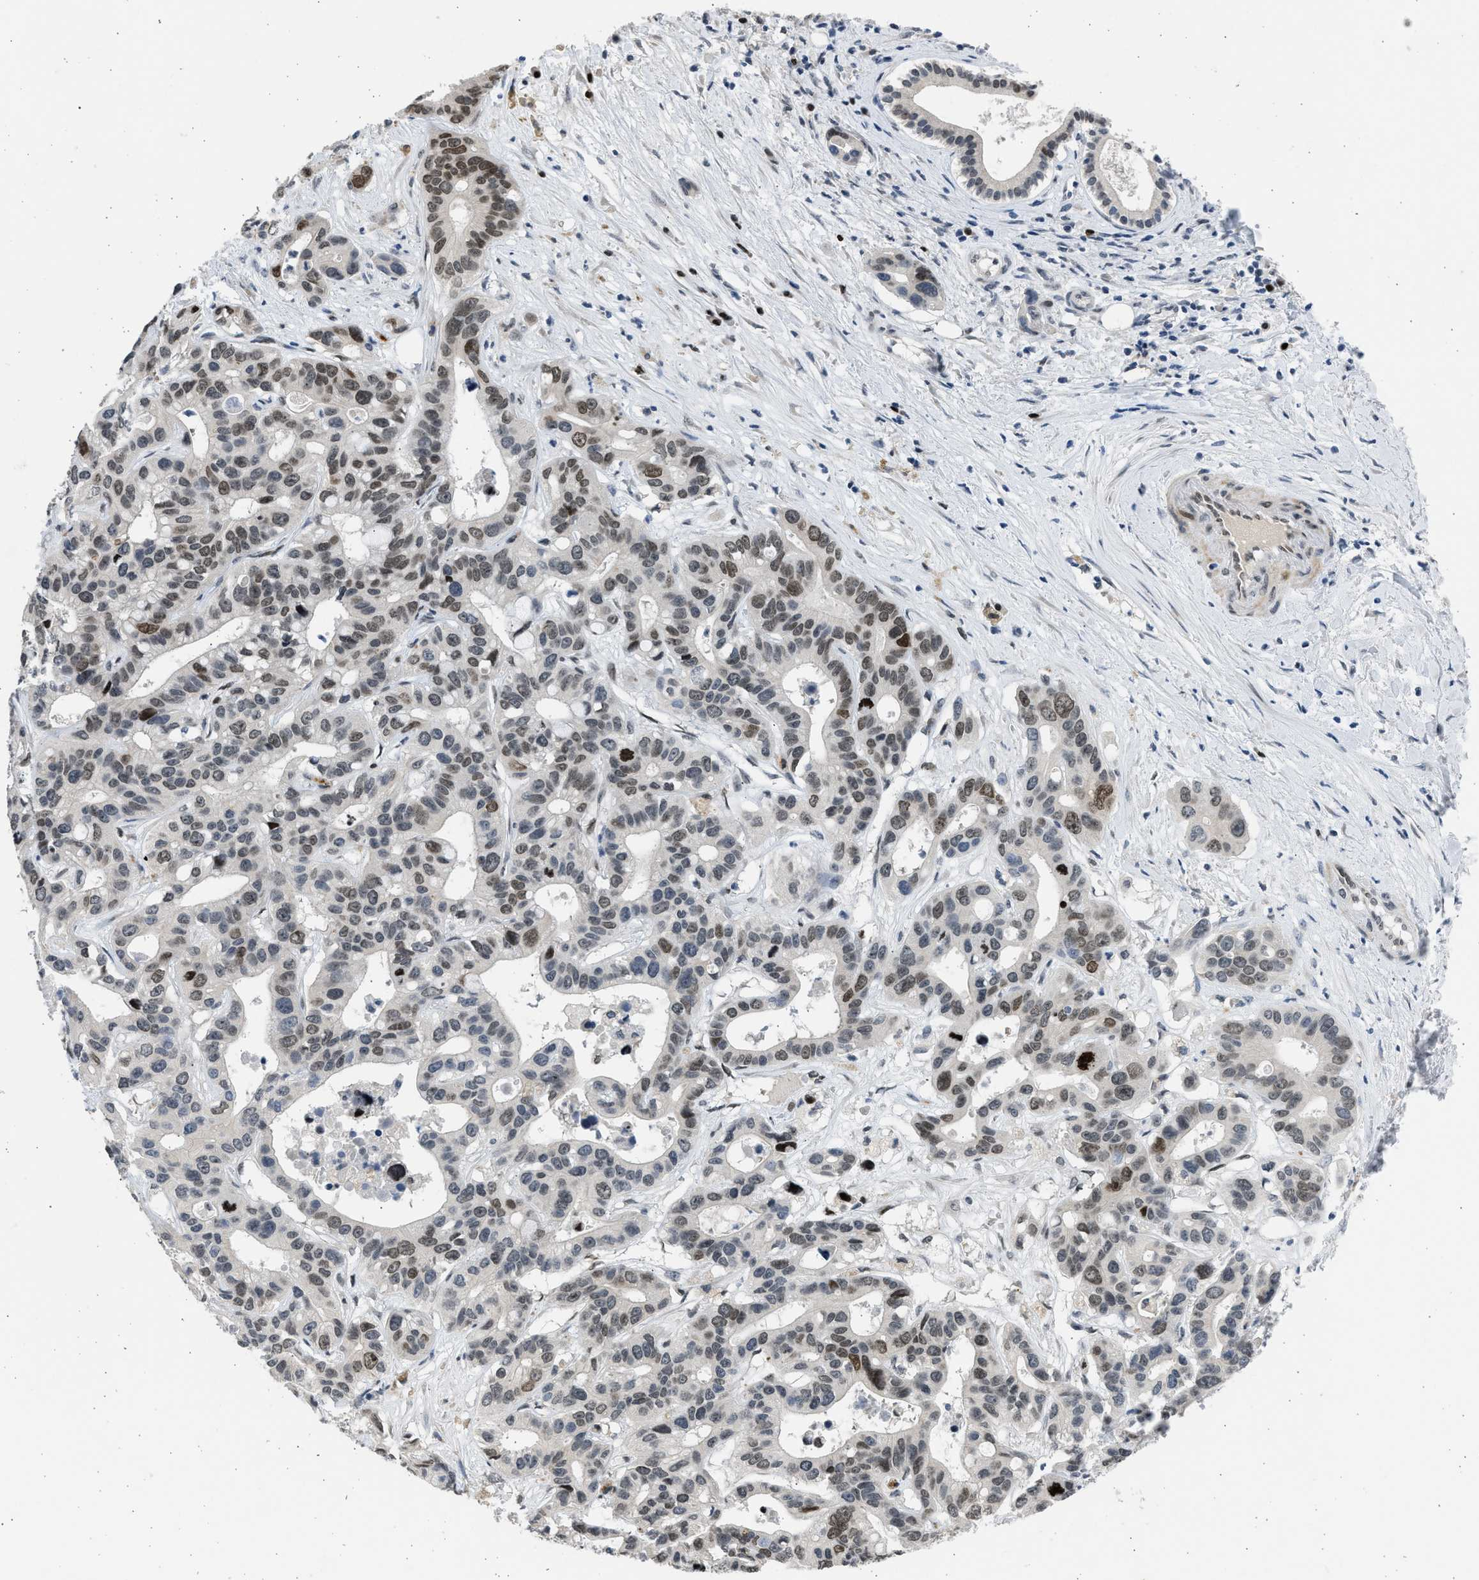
{"staining": {"intensity": "moderate", "quantity": "25%-75%", "location": "nuclear"}, "tissue": "liver cancer", "cell_type": "Tumor cells", "image_type": "cancer", "snomed": [{"axis": "morphology", "description": "Cholangiocarcinoma"}, {"axis": "topography", "description": "Liver"}], "caption": "About 25%-75% of tumor cells in human liver cancer (cholangiocarcinoma) exhibit moderate nuclear protein positivity as visualized by brown immunohistochemical staining.", "gene": "HMGN3", "patient": {"sex": "female", "age": 65}}